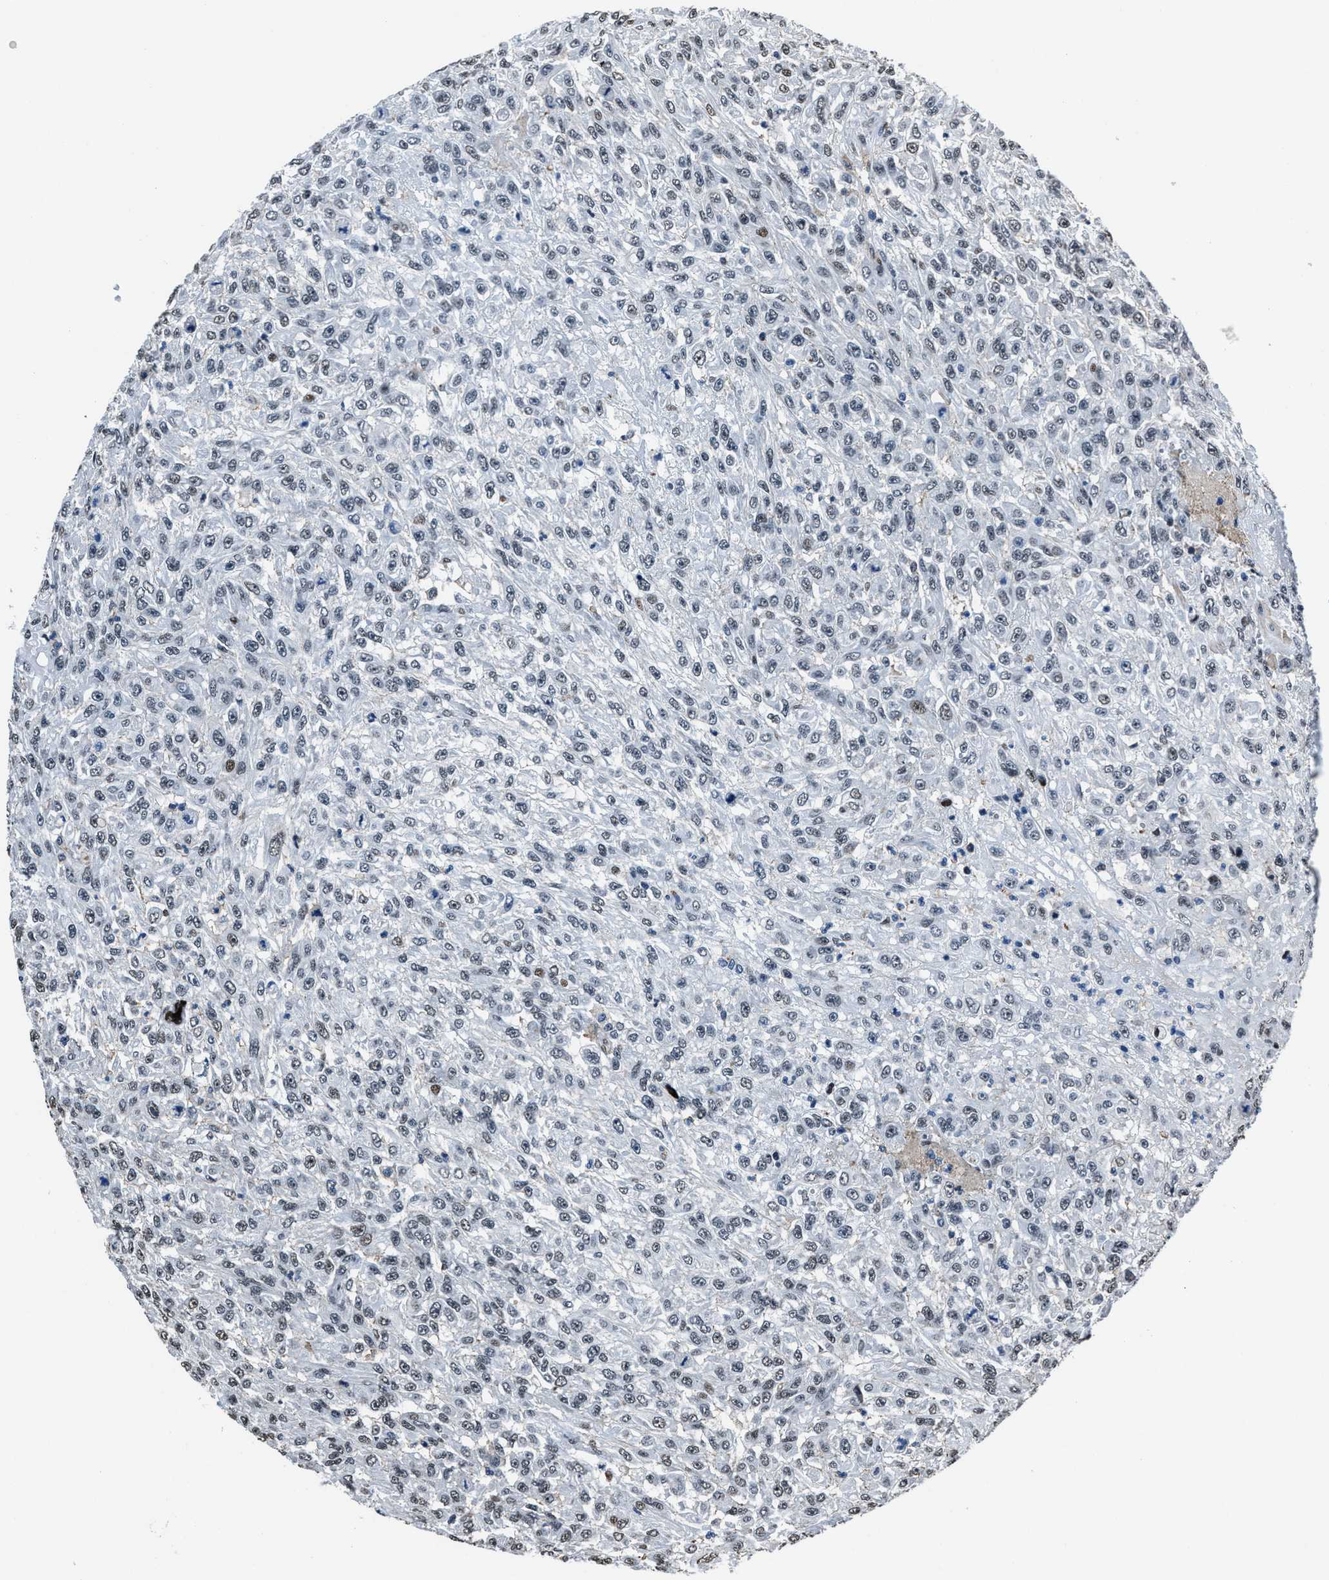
{"staining": {"intensity": "weak", "quantity": "<25%", "location": "nuclear"}, "tissue": "urothelial cancer", "cell_type": "Tumor cells", "image_type": "cancer", "snomed": [{"axis": "morphology", "description": "Urothelial carcinoma, High grade"}, {"axis": "topography", "description": "Urinary bladder"}], "caption": "The micrograph shows no significant positivity in tumor cells of urothelial cancer. The staining was performed using DAB (3,3'-diaminobenzidine) to visualize the protein expression in brown, while the nuclei were stained in blue with hematoxylin (Magnification: 20x).", "gene": "PPIE", "patient": {"sex": "male", "age": 46}}